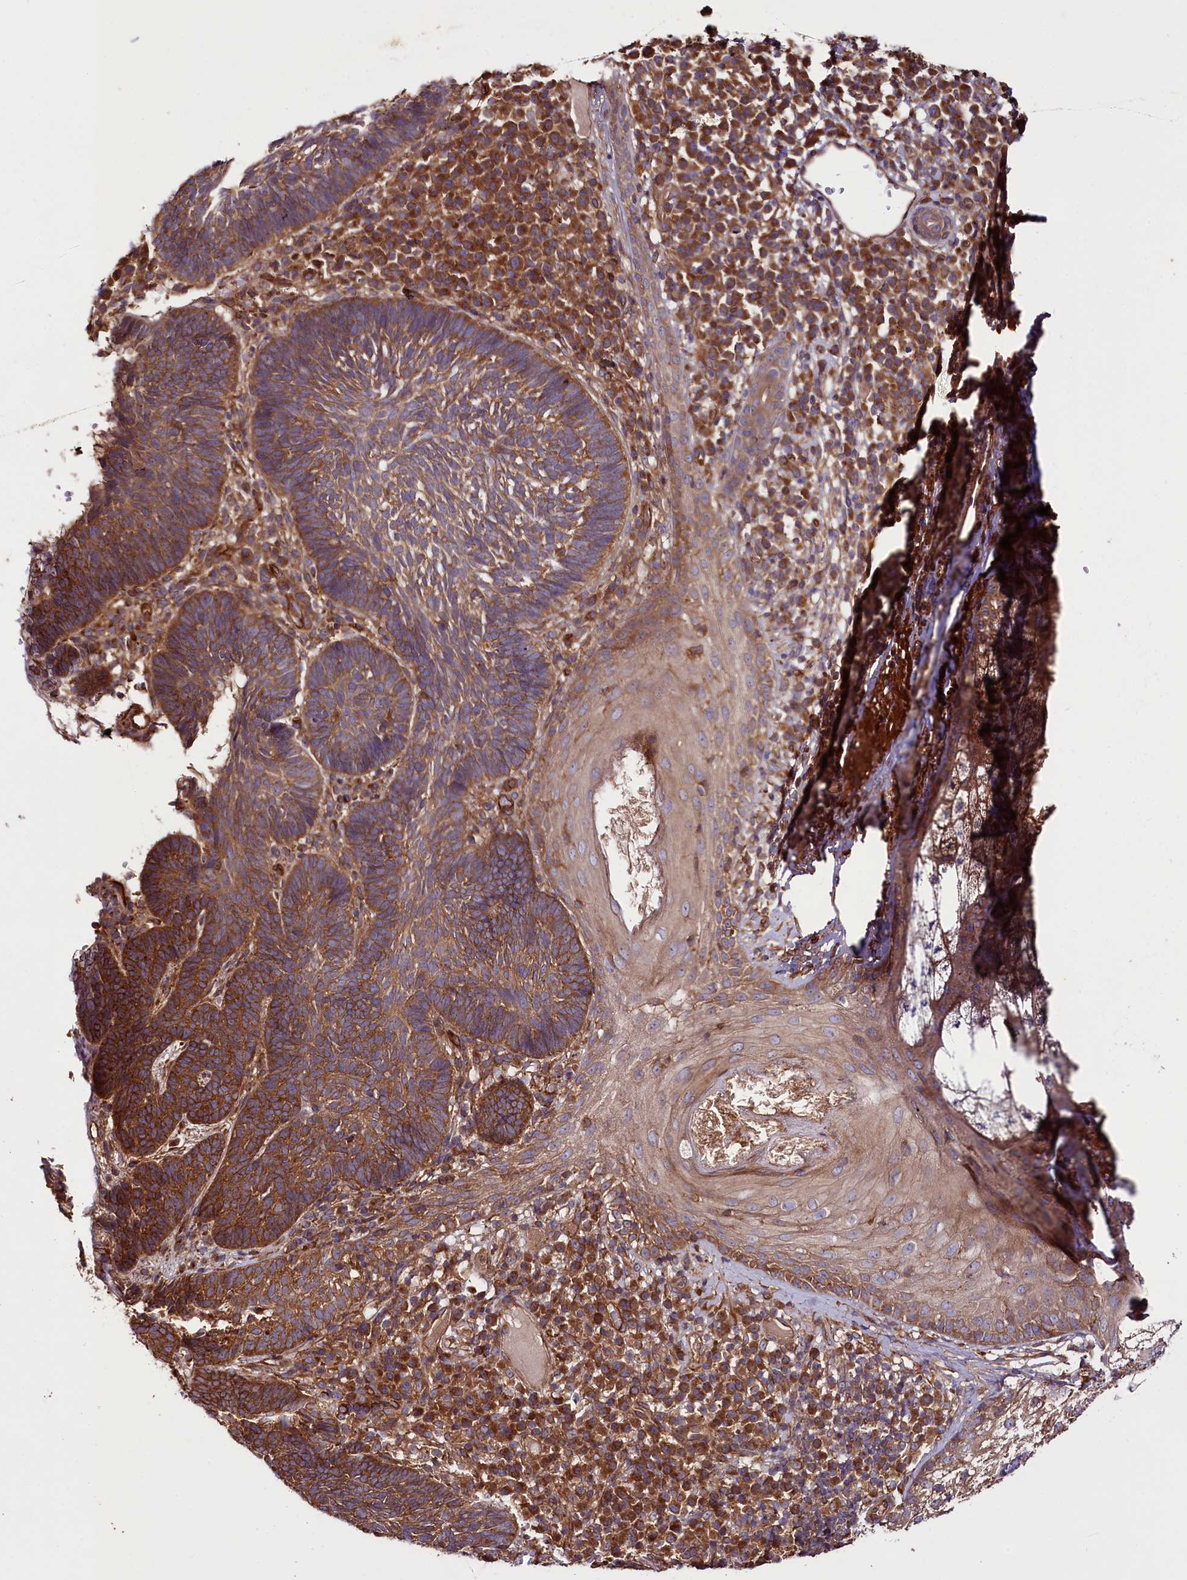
{"staining": {"intensity": "moderate", "quantity": ">75%", "location": "cytoplasmic/membranous"}, "tissue": "skin cancer", "cell_type": "Tumor cells", "image_type": "cancer", "snomed": [{"axis": "morphology", "description": "Basal cell carcinoma"}, {"axis": "topography", "description": "Skin"}], "caption": "Human skin cancer stained for a protein (brown) shows moderate cytoplasmic/membranous positive staining in about >75% of tumor cells.", "gene": "CEP295", "patient": {"sex": "male", "age": 88}}